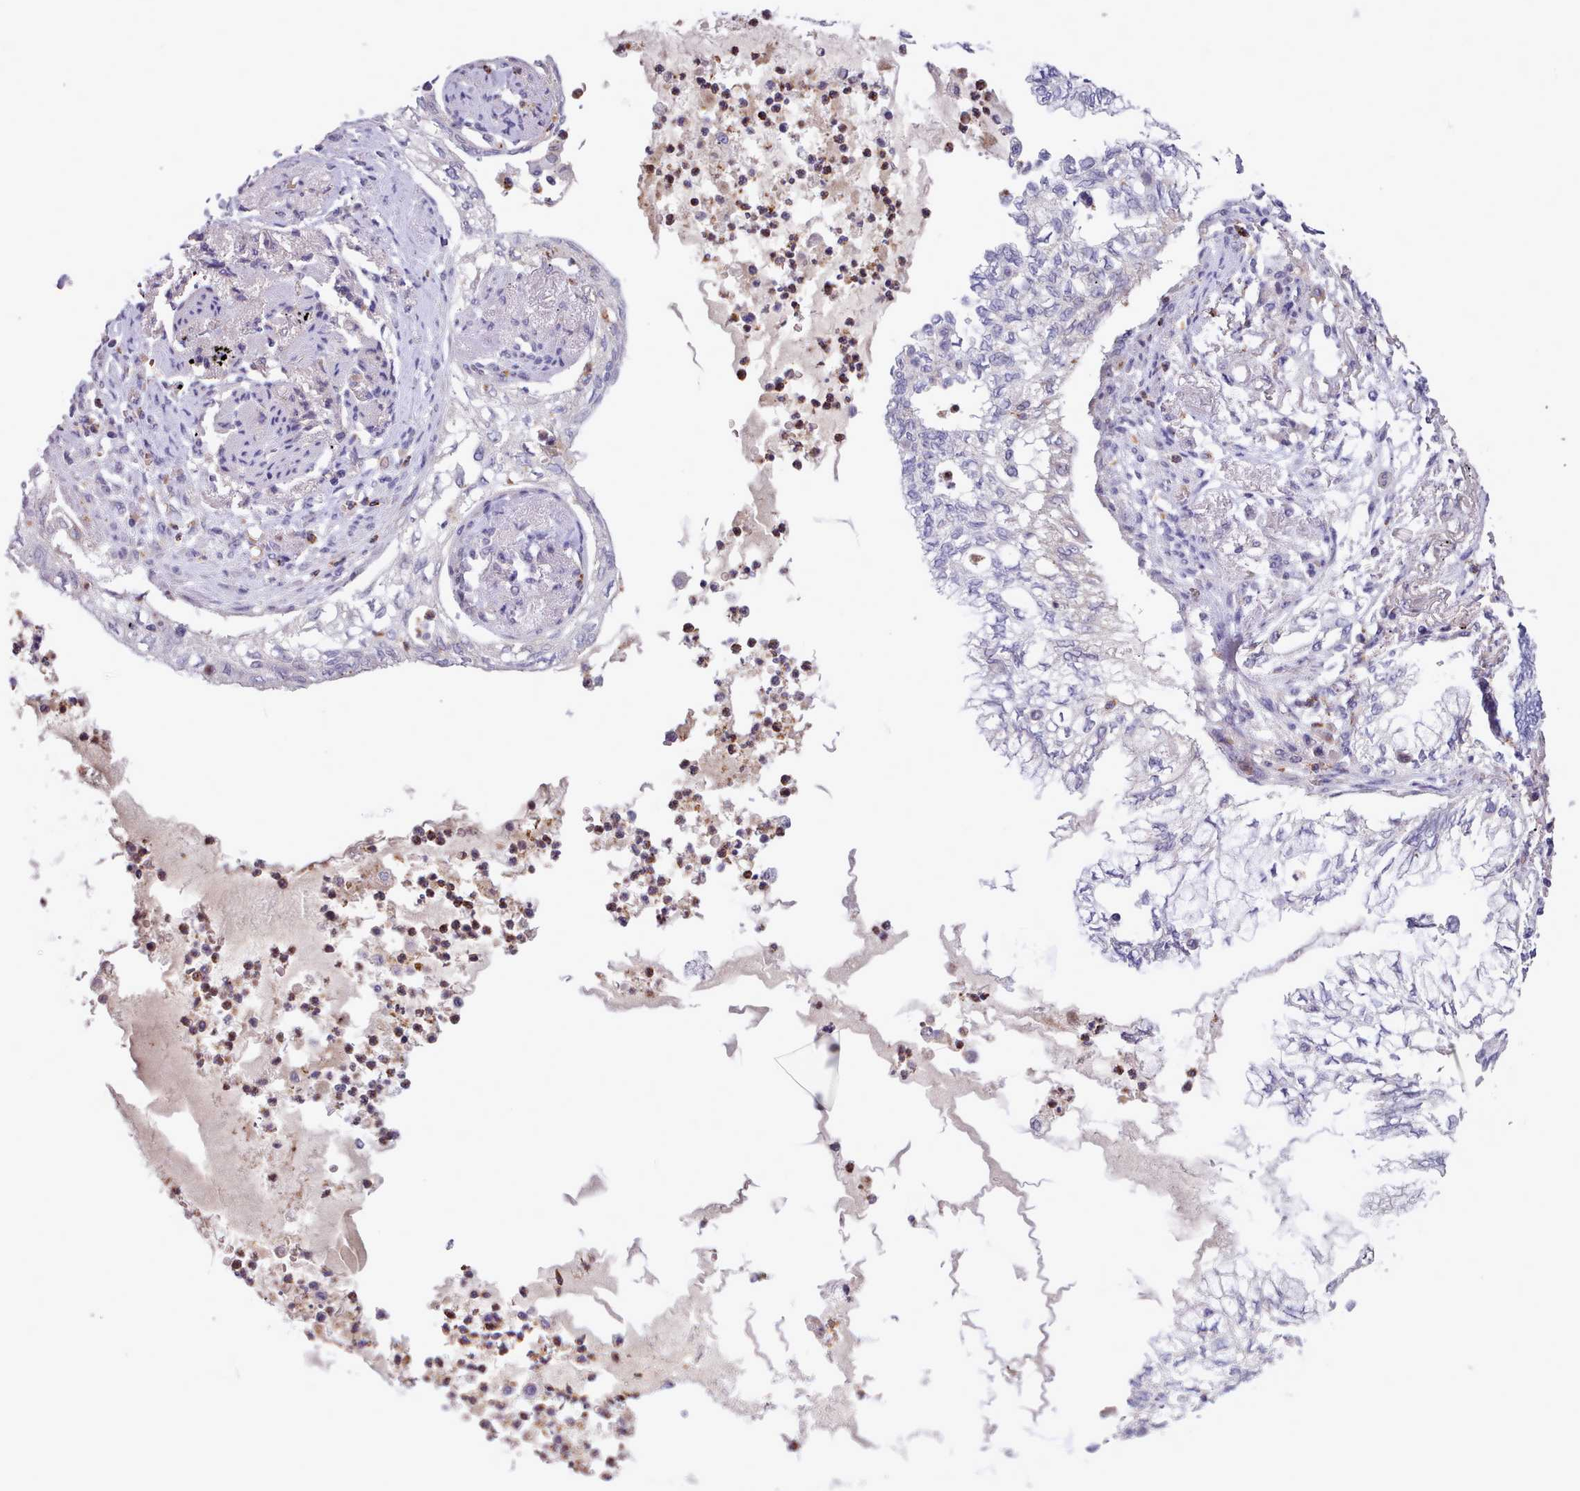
{"staining": {"intensity": "negative", "quantity": "none", "location": "none"}, "tissue": "lung cancer", "cell_type": "Tumor cells", "image_type": "cancer", "snomed": [{"axis": "morphology", "description": "Adenocarcinoma, NOS"}, {"axis": "topography", "description": "Lung"}], "caption": "High magnification brightfield microscopy of lung adenocarcinoma stained with DAB (brown) and counterstained with hematoxylin (blue): tumor cells show no significant positivity. (Stains: DAB (3,3'-diaminobenzidine) immunohistochemistry (IHC) with hematoxylin counter stain, Microscopy: brightfield microscopy at high magnification).", "gene": "KCTD16", "patient": {"sex": "female", "age": 70}}